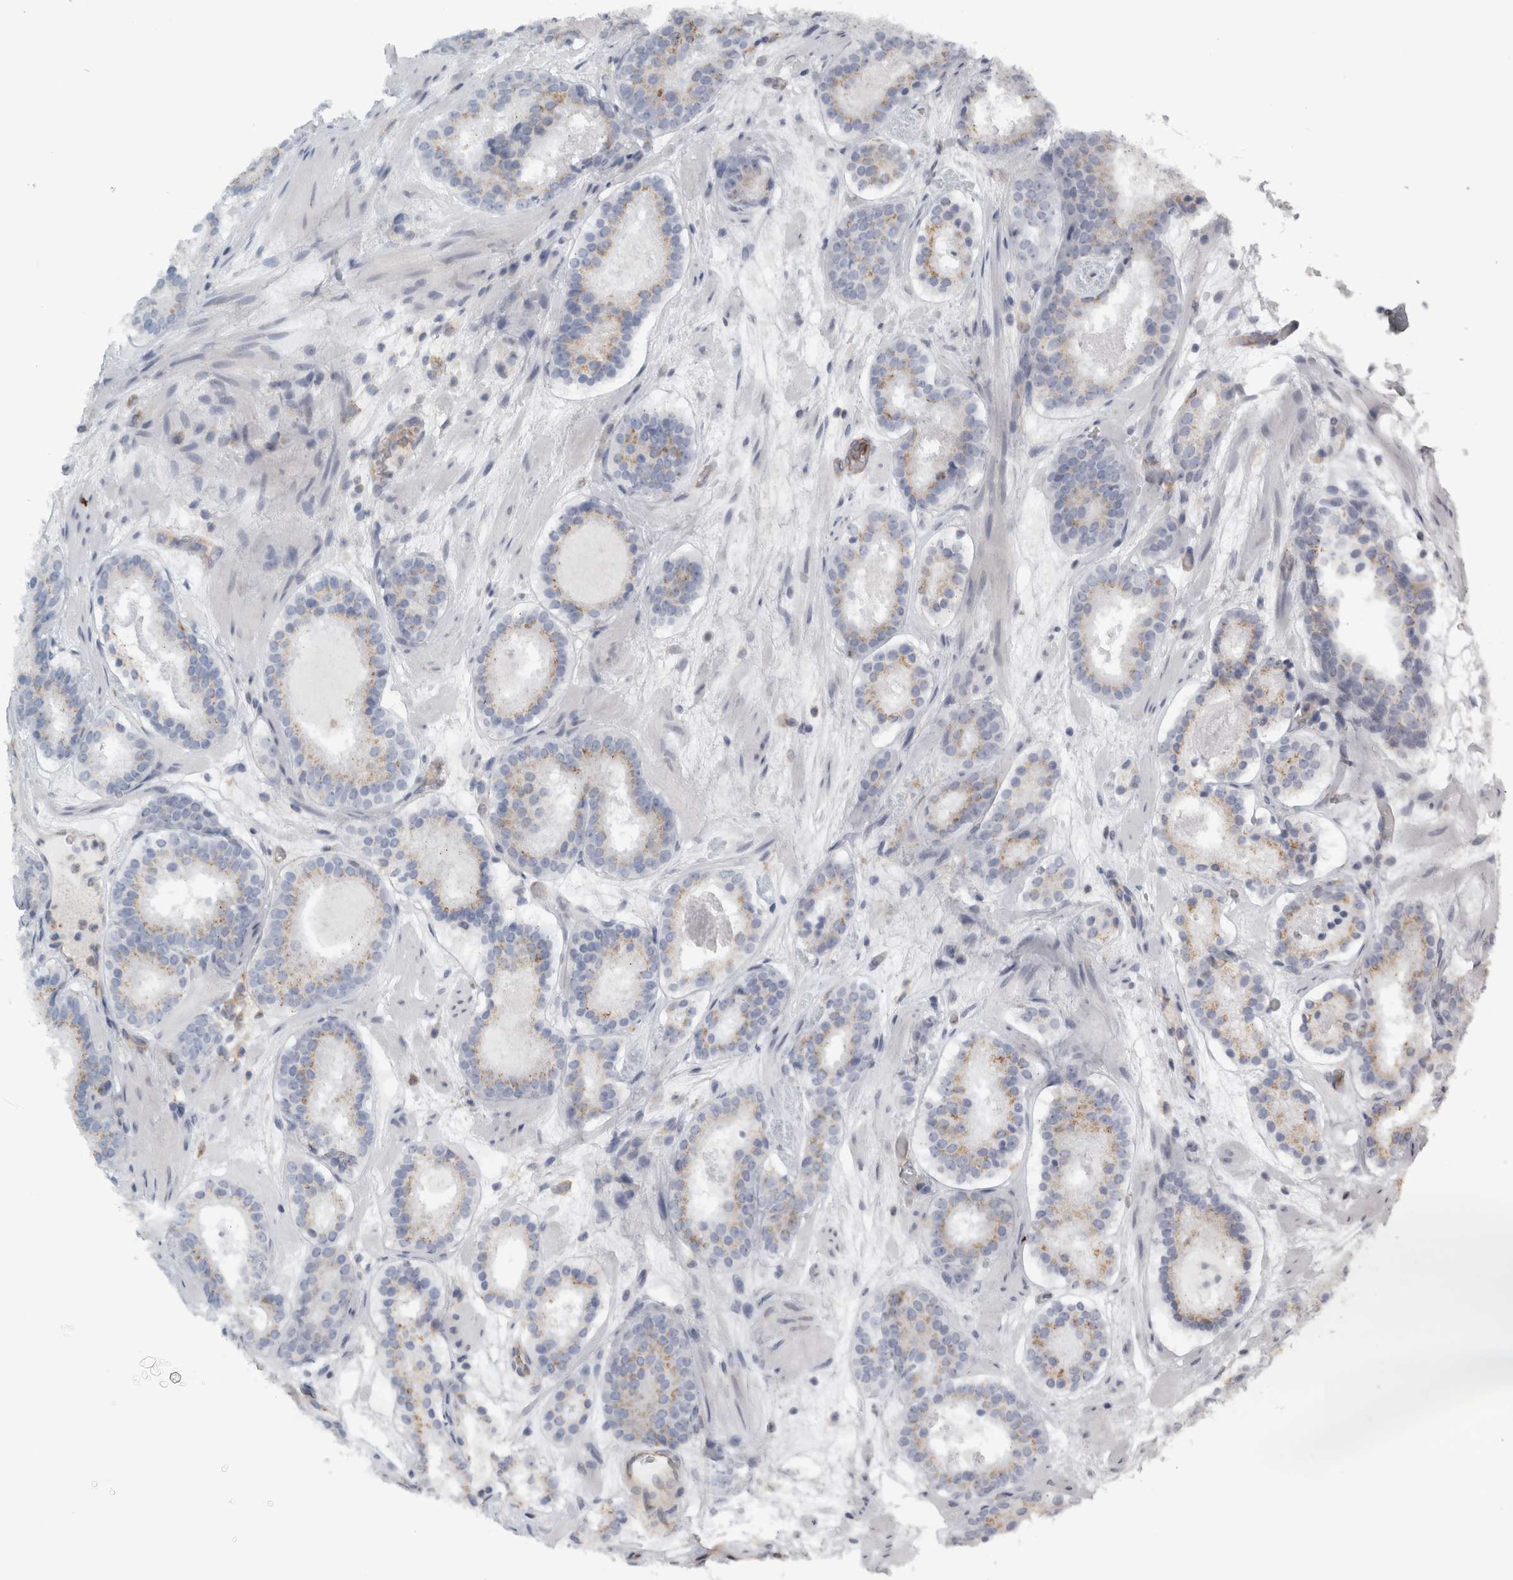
{"staining": {"intensity": "weak", "quantity": ">75%", "location": "cytoplasmic/membranous"}, "tissue": "prostate cancer", "cell_type": "Tumor cells", "image_type": "cancer", "snomed": [{"axis": "morphology", "description": "Adenocarcinoma, Low grade"}, {"axis": "topography", "description": "Prostate"}], "caption": "A histopathology image of prostate cancer stained for a protein demonstrates weak cytoplasmic/membranous brown staining in tumor cells. (DAB (3,3'-diaminobenzidine) IHC with brightfield microscopy, high magnification).", "gene": "PEX6", "patient": {"sex": "male", "age": 69}}